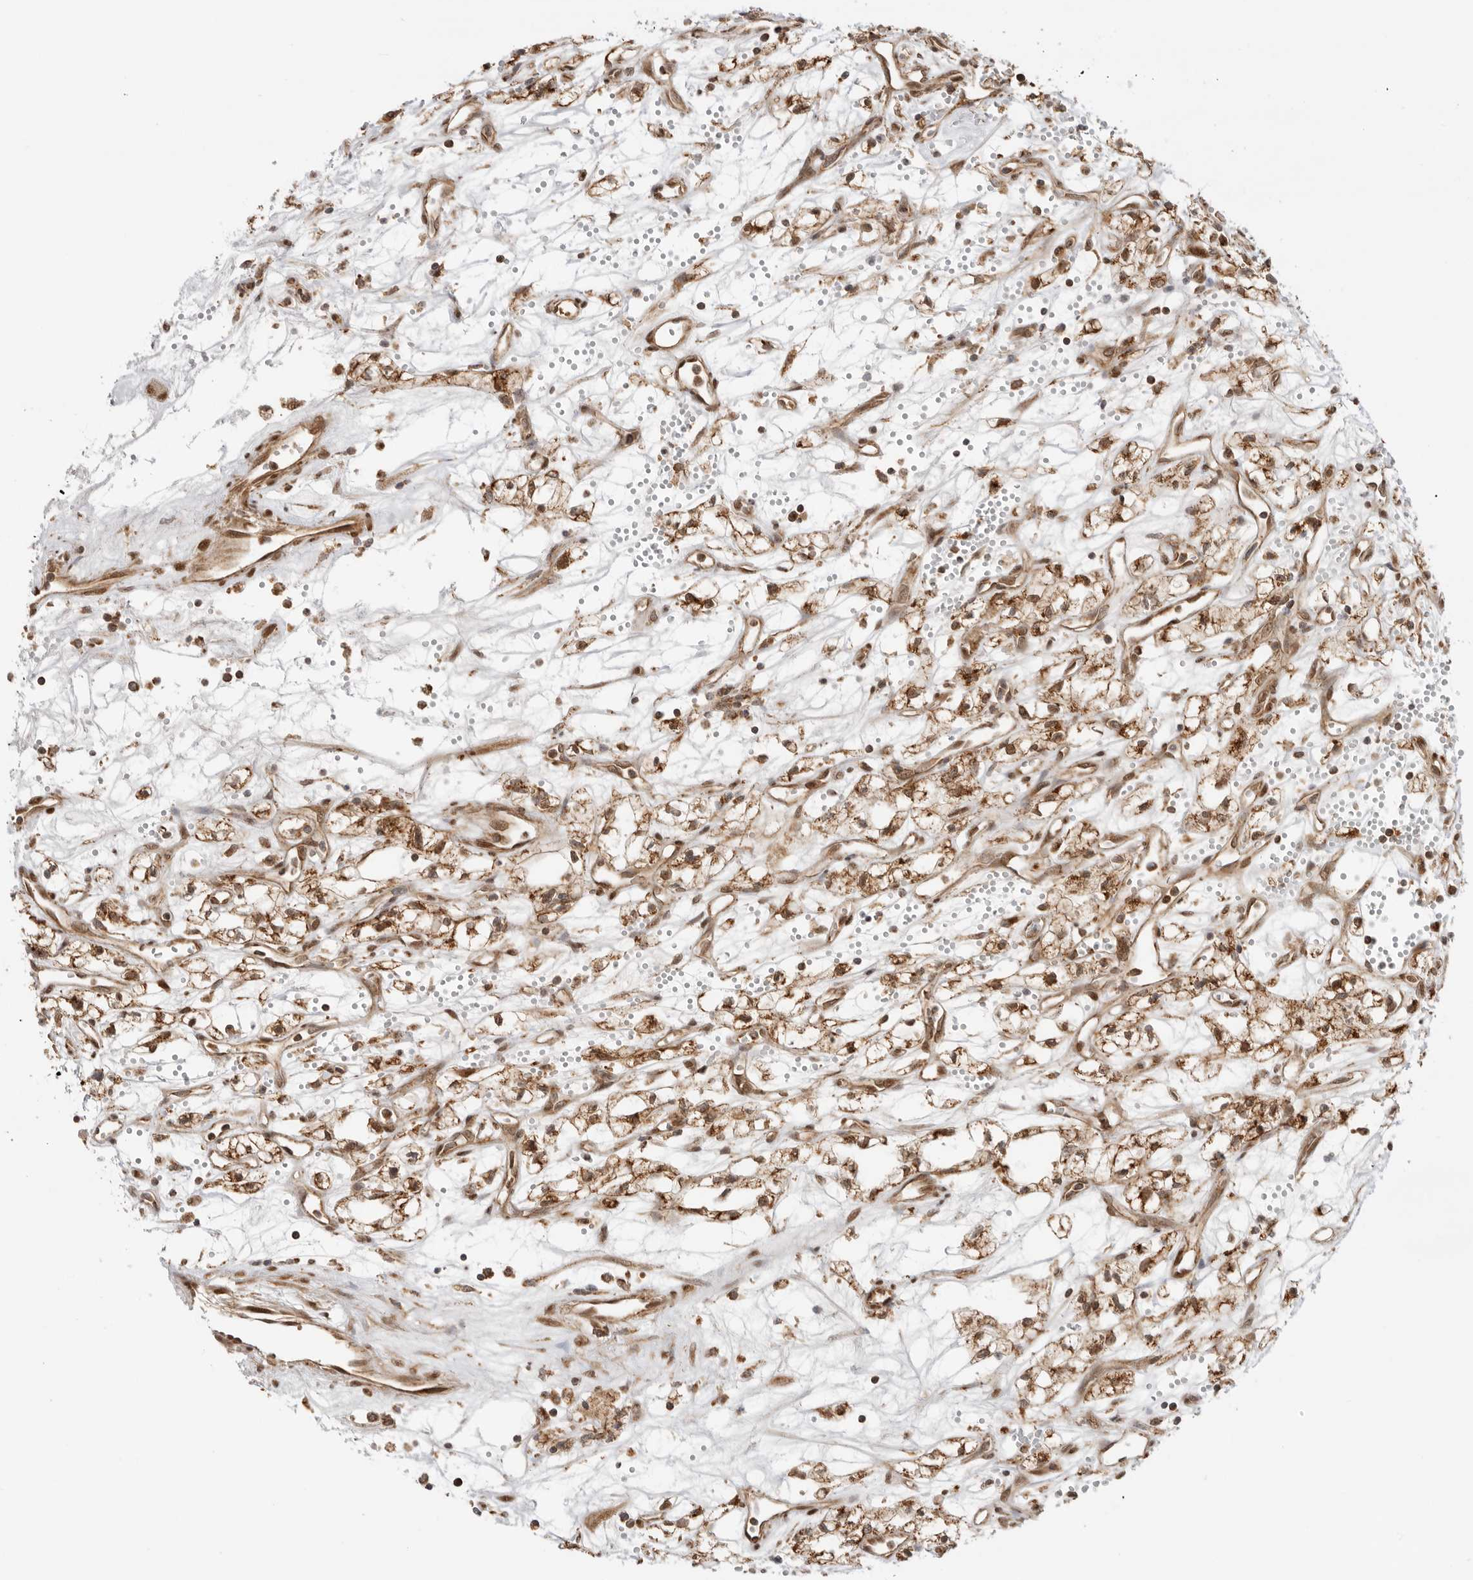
{"staining": {"intensity": "moderate", "quantity": ">75%", "location": "cytoplasmic/membranous,nuclear"}, "tissue": "renal cancer", "cell_type": "Tumor cells", "image_type": "cancer", "snomed": [{"axis": "morphology", "description": "Adenocarcinoma, NOS"}, {"axis": "topography", "description": "Kidney"}], "caption": "Renal adenocarcinoma stained for a protein displays moderate cytoplasmic/membranous and nuclear positivity in tumor cells.", "gene": "DCAF8", "patient": {"sex": "male", "age": 59}}